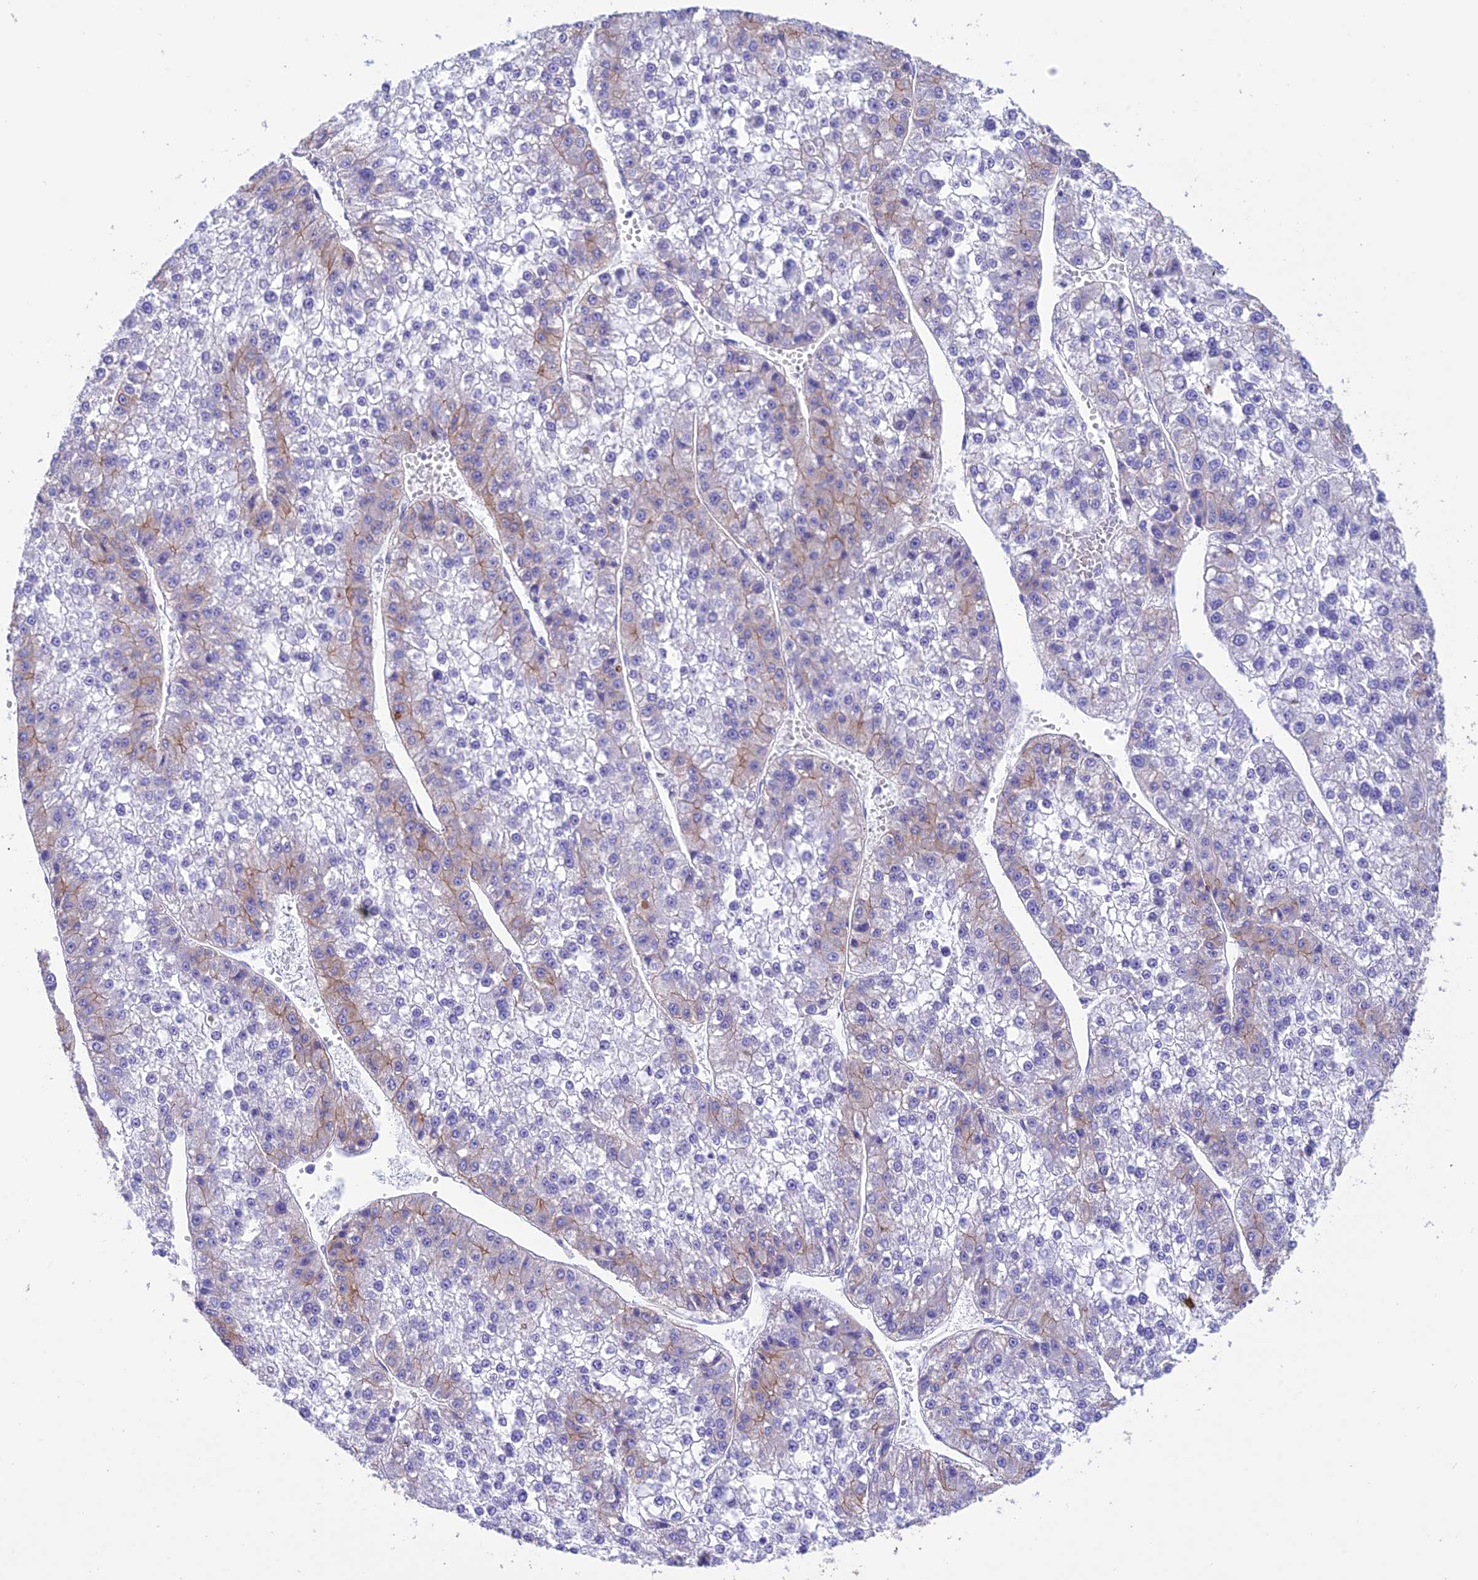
{"staining": {"intensity": "weak", "quantity": "<25%", "location": "cytoplasmic/membranous"}, "tissue": "liver cancer", "cell_type": "Tumor cells", "image_type": "cancer", "snomed": [{"axis": "morphology", "description": "Carcinoma, Hepatocellular, NOS"}, {"axis": "topography", "description": "Liver"}], "caption": "Human hepatocellular carcinoma (liver) stained for a protein using IHC displays no expression in tumor cells.", "gene": "VPS52", "patient": {"sex": "female", "age": 73}}